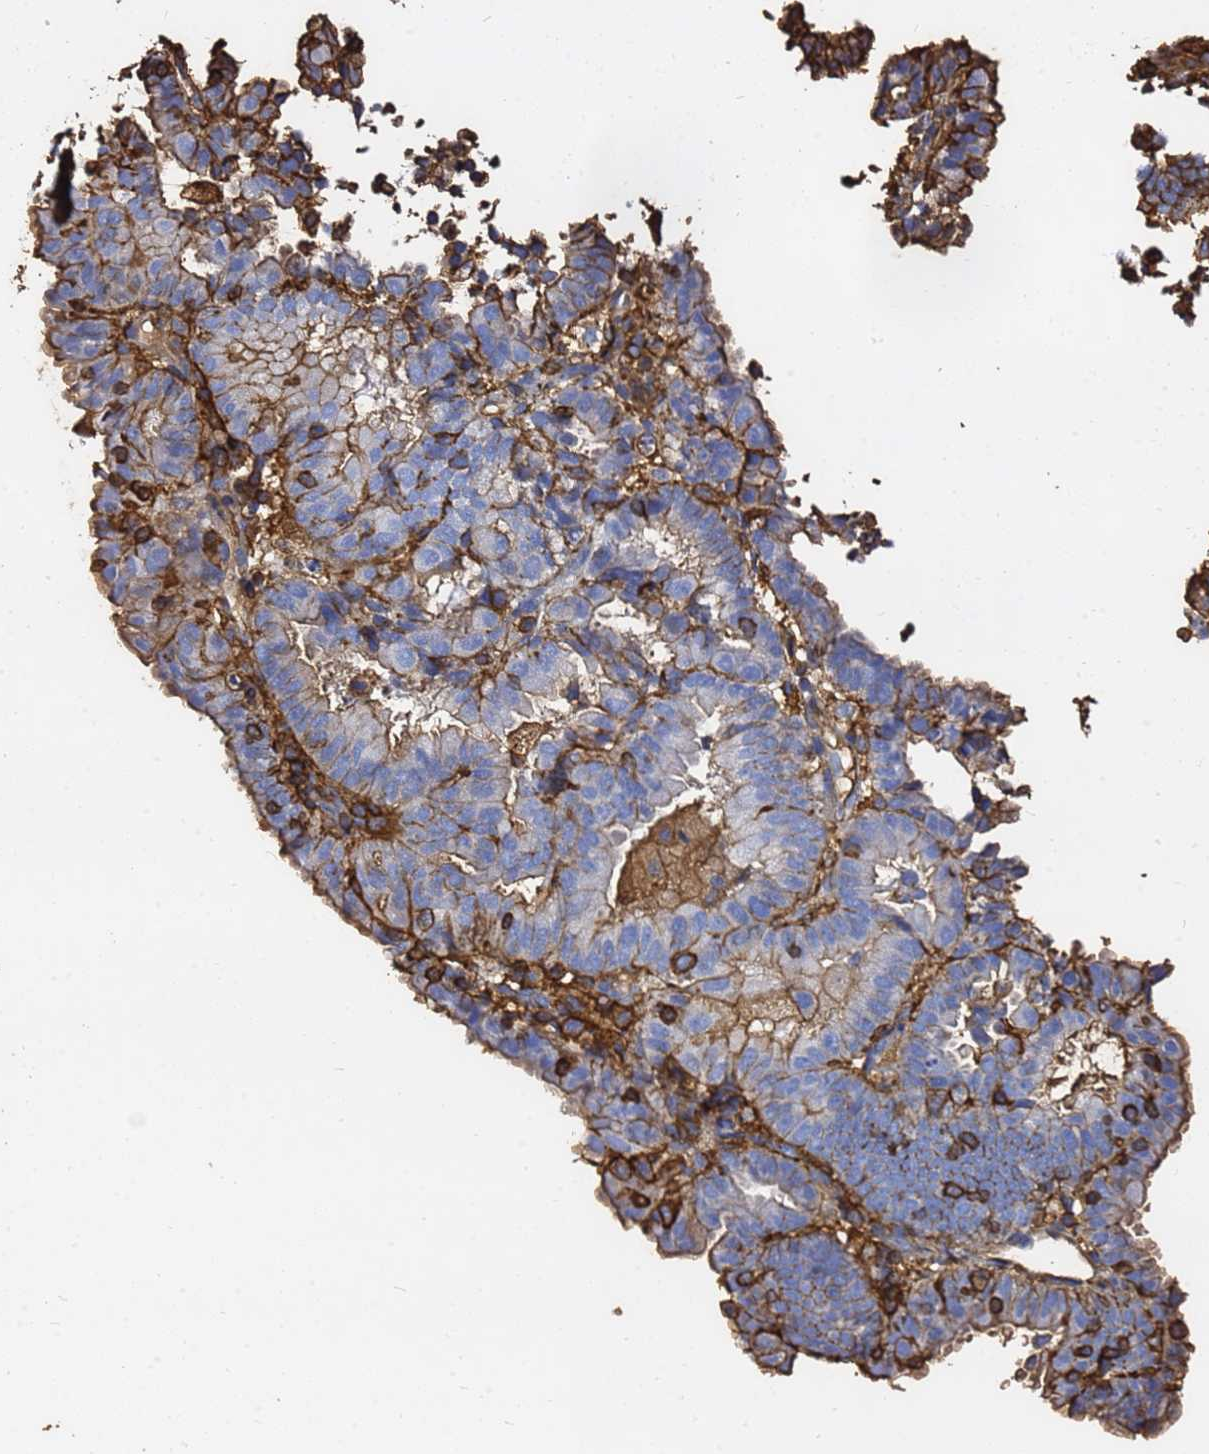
{"staining": {"intensity": "moderate", "quantity": "25%-75%", "location": "cytoplasmic/membranous"}, "tissue": "endometrial cancer", "cell_type": "Tumor cells", "image_type": "cancer", "snomed": [{"axis": "morphology", "description": "Adenocarcinoma, NOS"}, {"axis": "topography", "description": "Endometrium"}], "caption": "Immunohistochemical staining of human endometrial adenocarcinoma demonstrates medium levels of moderate cytoplasmic/membranous expression in approximately 25%-75% of tumor cells.", "gene": "ACTB", "patient": {"sex": "female", "age": 70}}